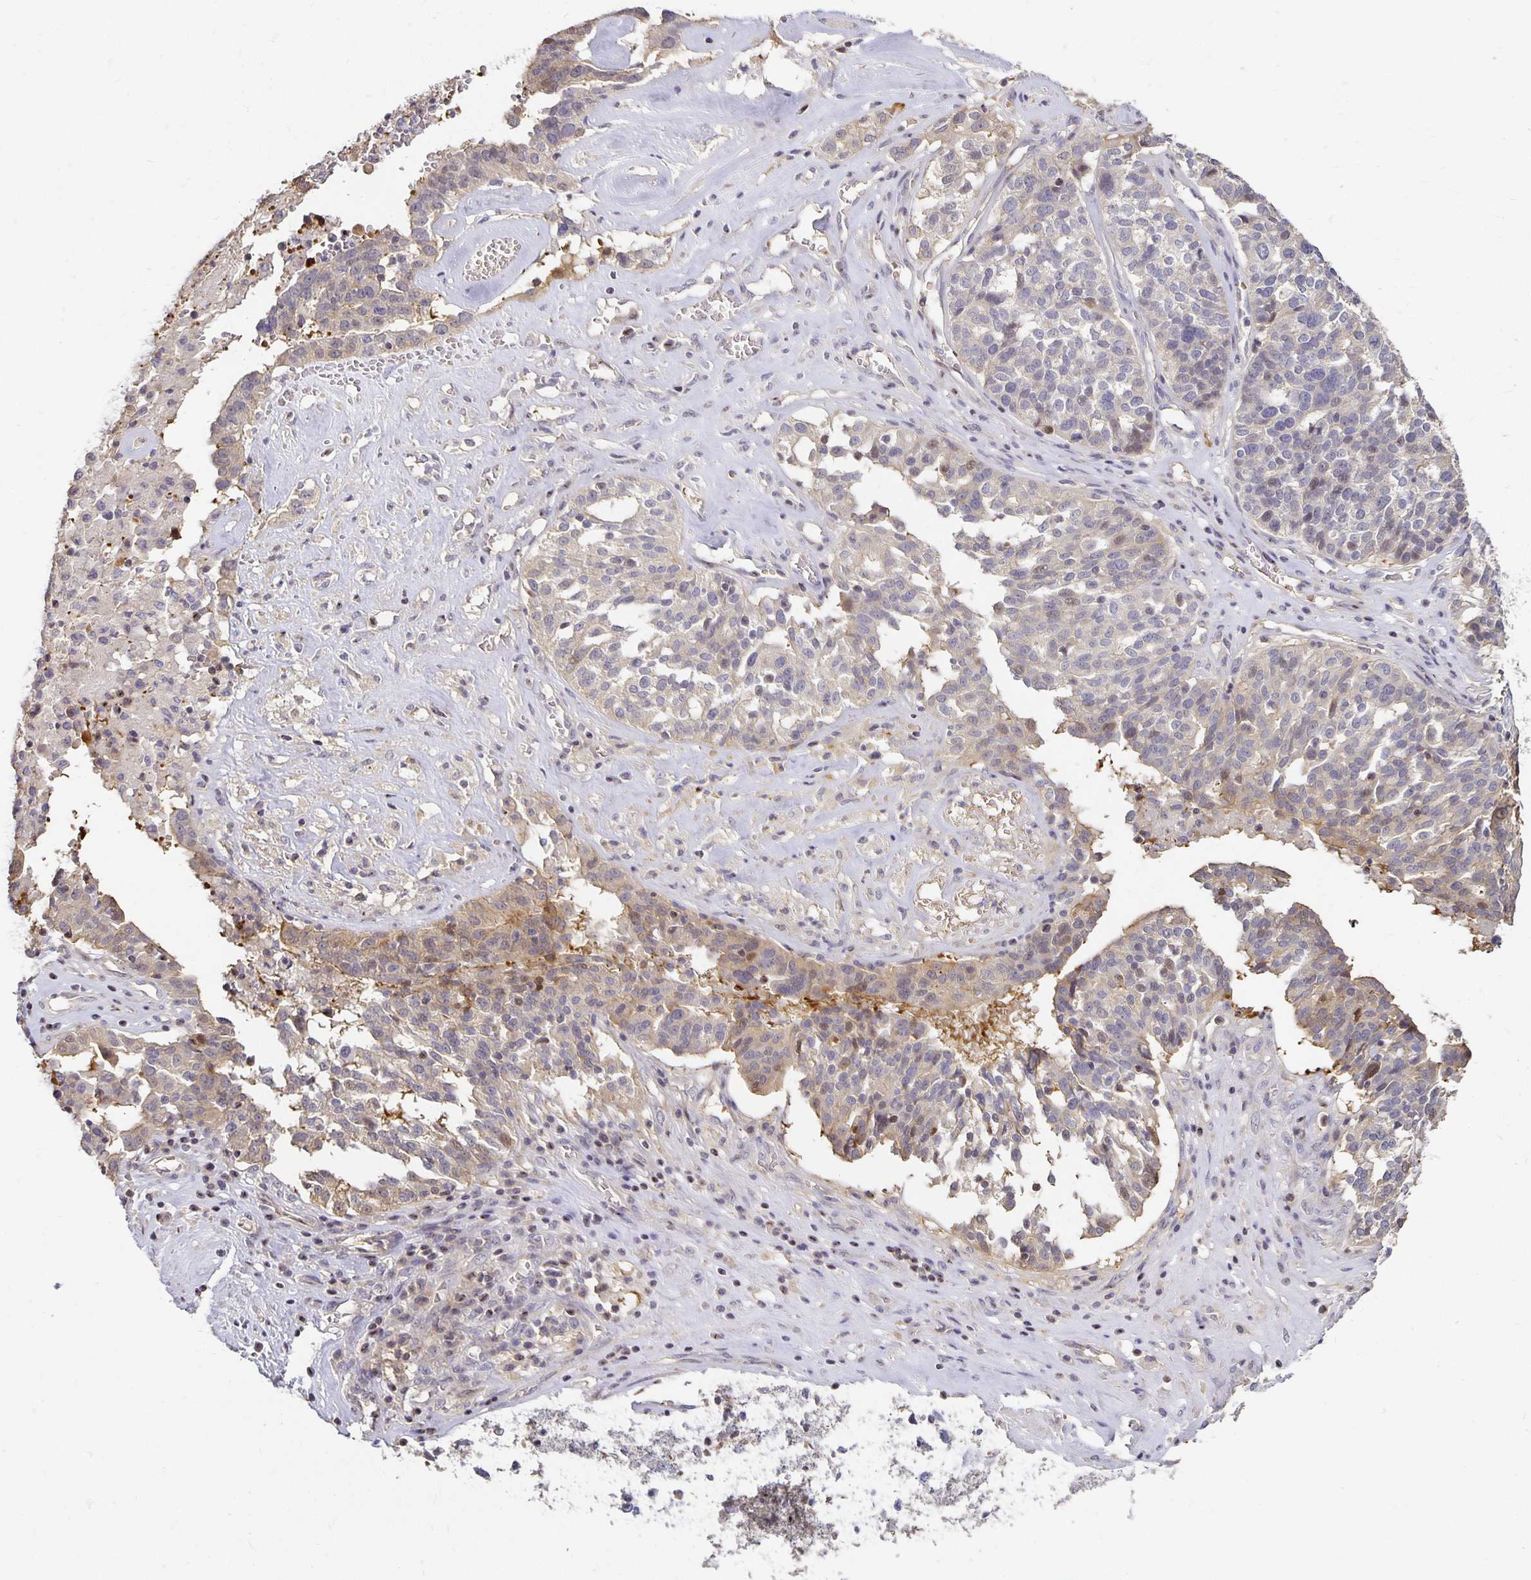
{"staining": {"intensity": "negative", "quantity": "none", "location": "none"}, "tissue": "ovarian cancer", "cell_type": "Tumor cells", "image_type": "cancer", "snomed": [{"axis": "morphology", "description": "Cystadenocarcinoma, serous, NOS"}, {"axis": "topography", "description": "Ovary"}], "caption": "Ovarian cancer was stained to show a protein in brown. There is no significant expression in tumor cells.", "gene": "CST6", "patient": {"sex": "female", "age": 59}}